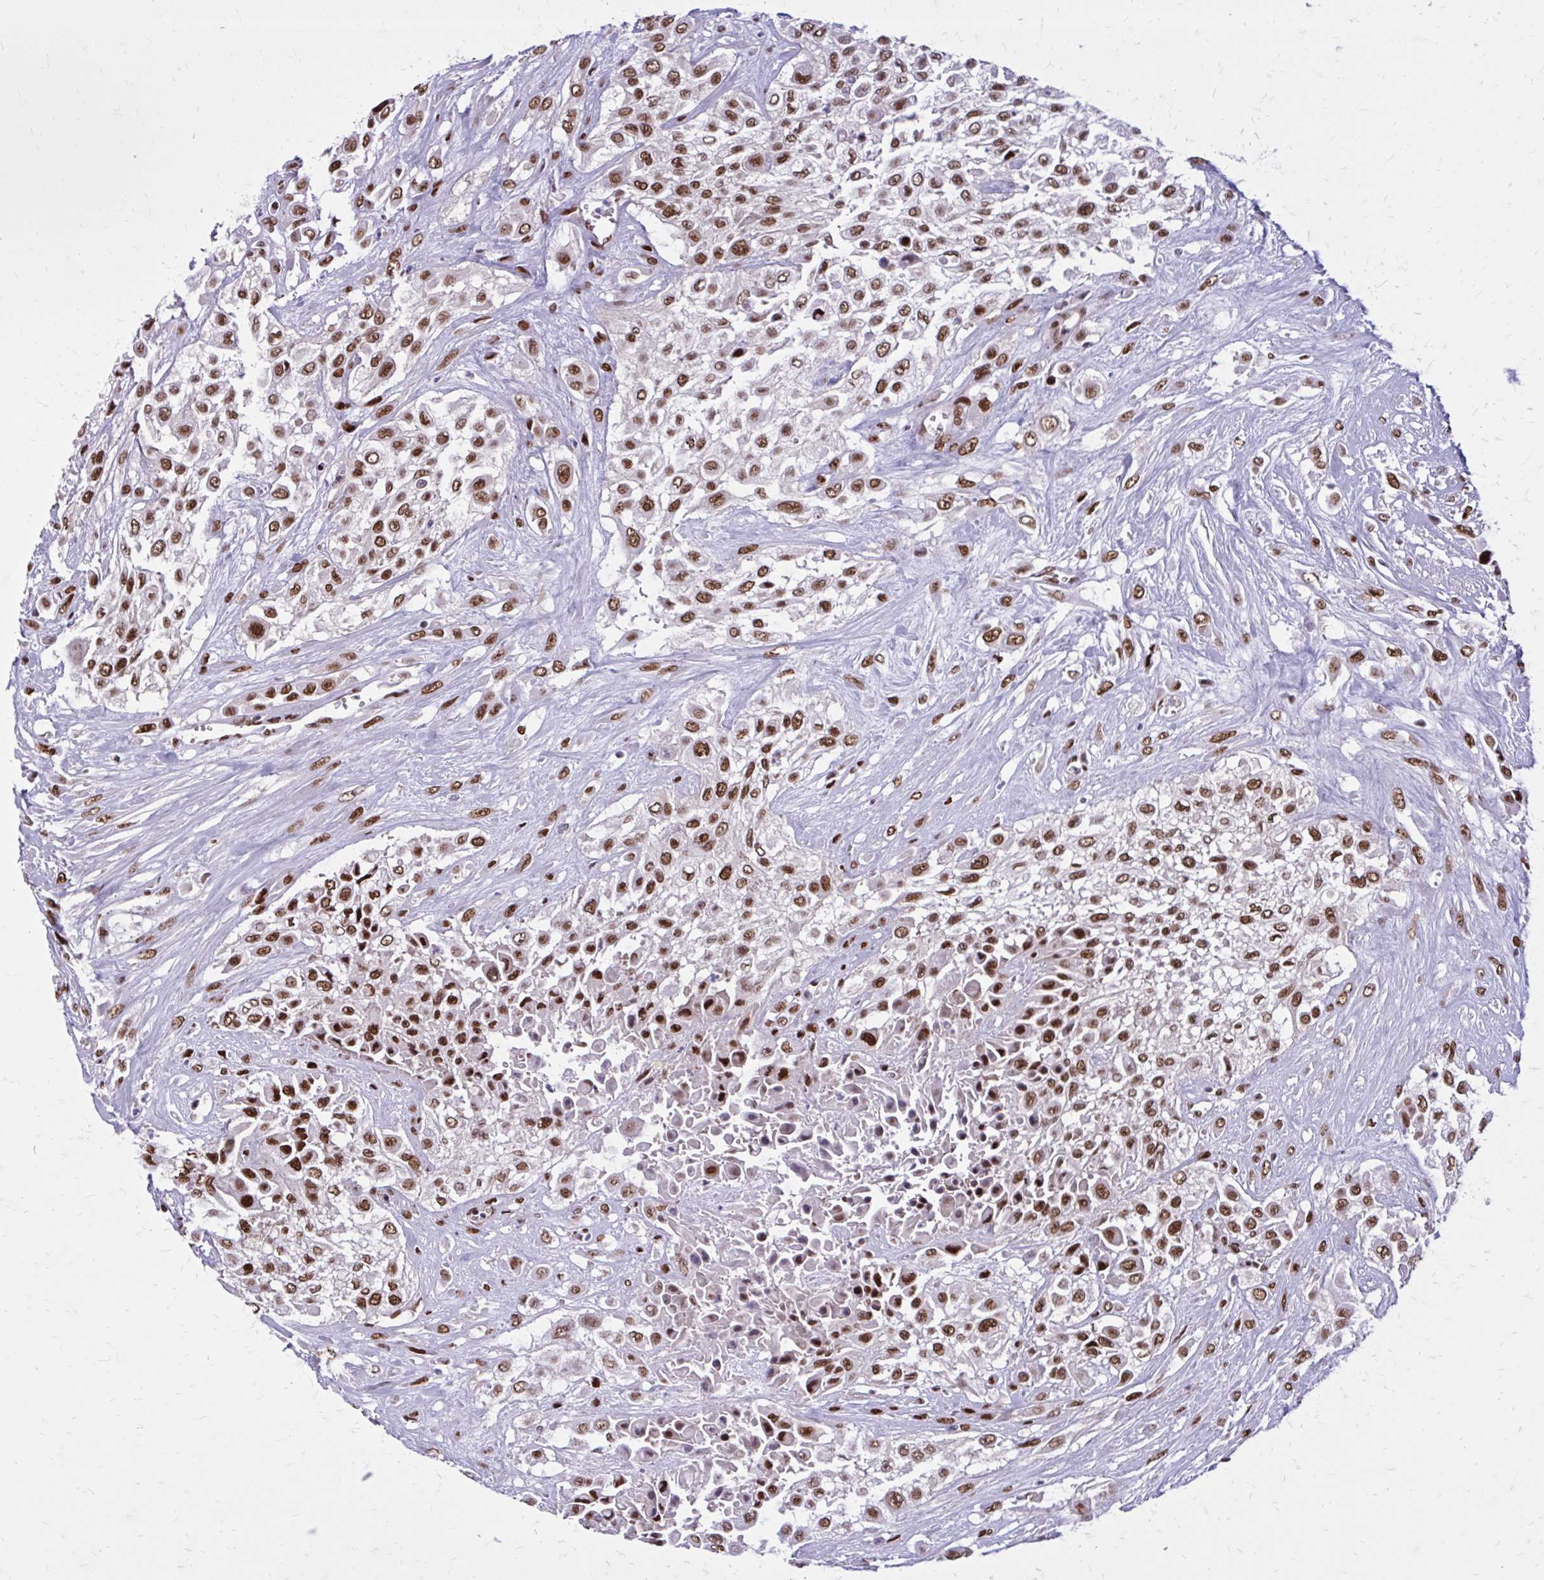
{"staining": {"intensity": "moderate", "quantity": ">75%", "location": "nuclear"}, "tissue": "urothelial cancer", "cell_type": "Tumor cells", "image_type": "cancer", "snomed": [{"axis": "morphology", "description": "Urothelial carcinoma, High grade"}, {"axis": "topography", "description": "Urinary bladder"}], "caption": "Immunohistochemistry (IHC) image of human urothelial cancer stained for a protein (brown), which exhibits medium levels of moderate nuclear staining in about >75% of tumor cells.", "gene": "PSME4", "patient": {"sex": "male", "age": 57}}